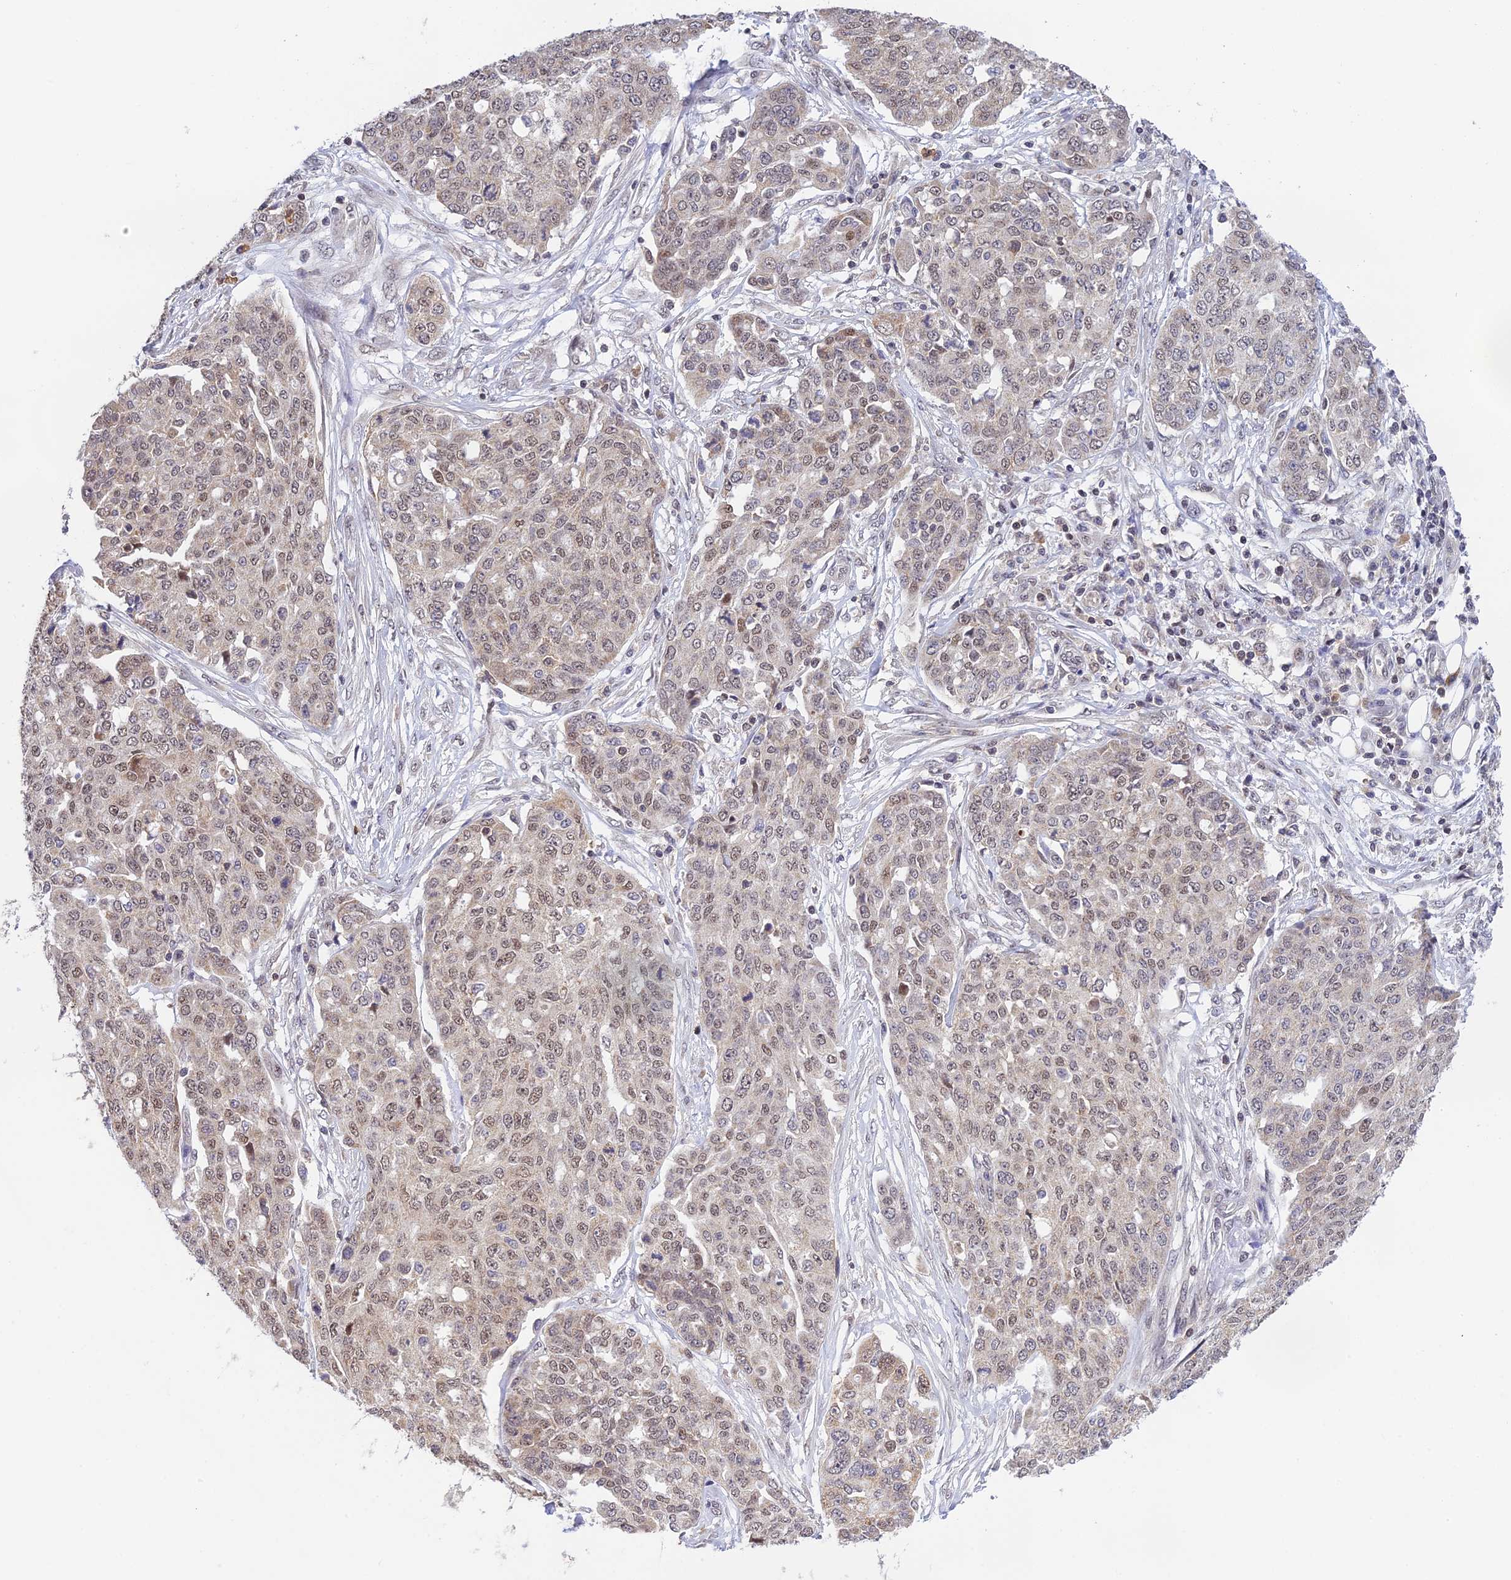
{"staining": {"intensity": "weak", "quantity": "25%-75%", "location": "nuclear"}, "tissue": "ovarian cancer", "cell_type": "Tumor cells", "image_type": "cancer", "snomed": [{"axis": "morphology", "description": "Cystadenocarcinoma, serous, NOS"}, {"axis": "topography", "description": "Soft tissue"}, {"axis": "topography", "description": "Ovary"}], "caption": "A low amount of weak nuclear expression is present in about 25%-75% of tumor cells in serous cystadenocarcinoma (ovarian) tissue.", "gene": "PEX16", "patient": {"sex": "female", "age": 57}}